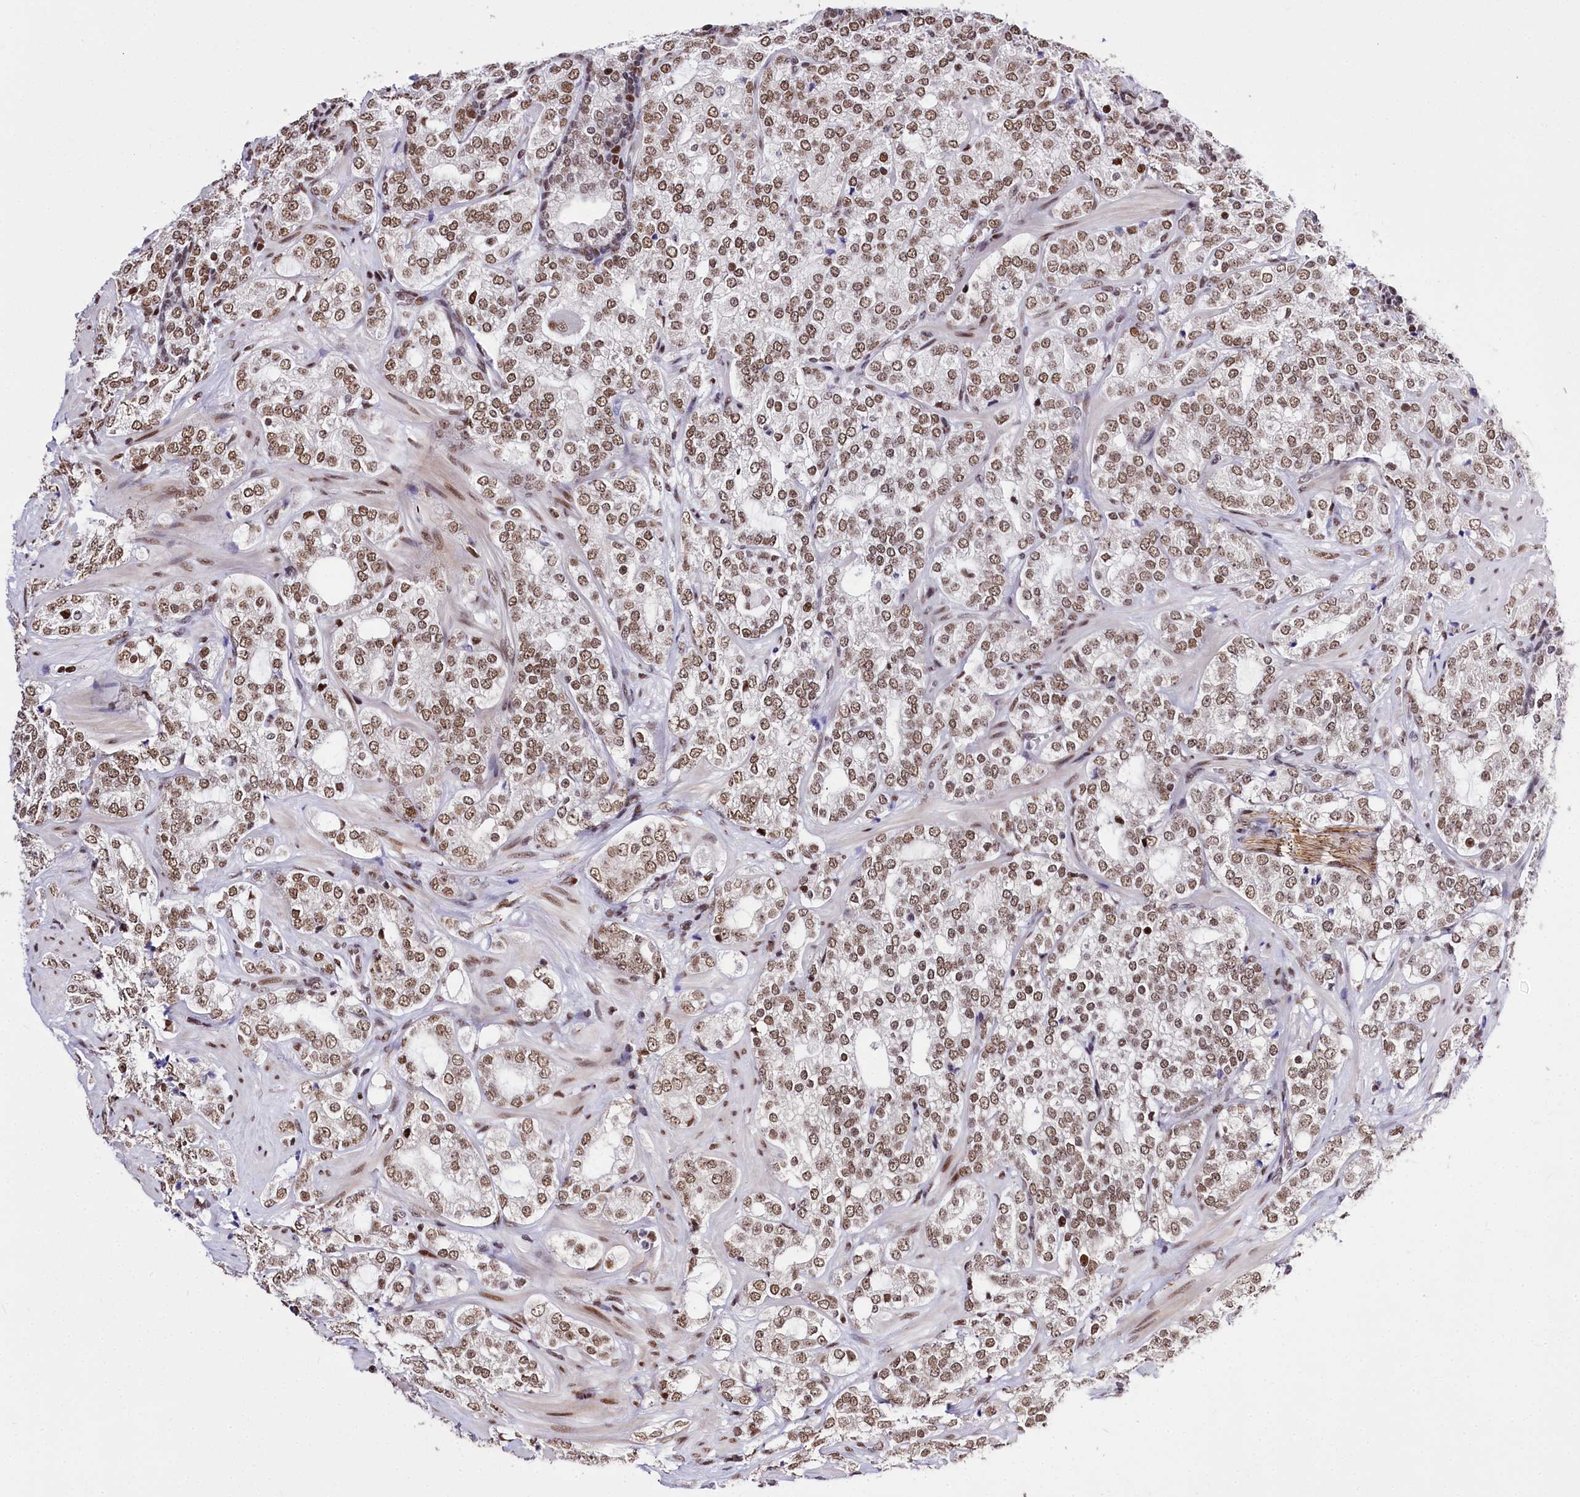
{"staining": {"intensity": "moderate", "quantity": ">75%", "location": "nuclear"}, "tissue": "prostate cancer", "cell_type": "Tumor cells", "image_type": "cancer", "snomed": [{"axis": "morphology", "description": "Adenocarcinoma, High grade"}, {"axis": "topography", "description": "Prostate"}], "caption": "The histopathology image displays staining of prostate cancer (high-grade adenocarcinoma), revealing moderate nuclear protein positivity (brown color) within tumor cells.", "gene": "POU4F3", "patient": {"sex": "male", "age": 64}}